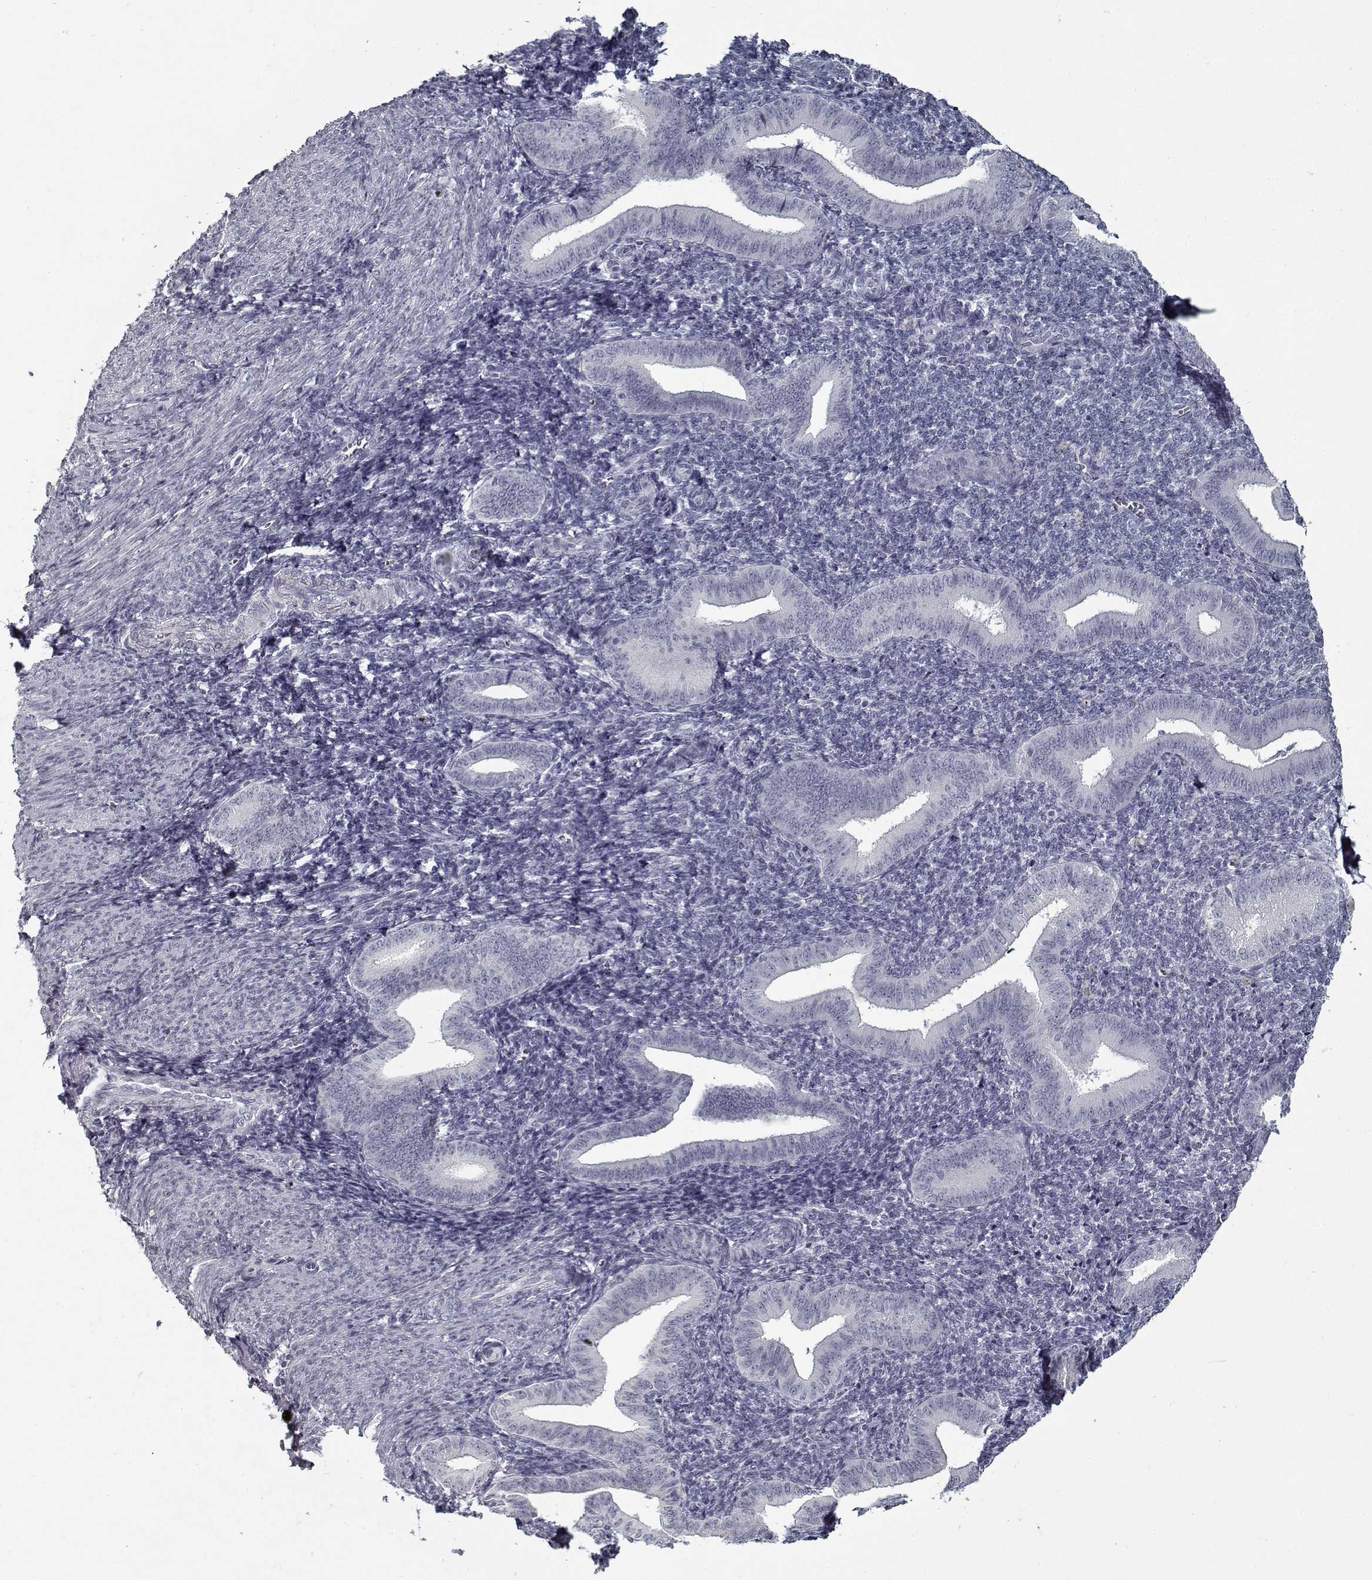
{"staining": {"intensity": "negative", "quantity": "none", "location": "none"}, "tissue": "endometrium", "cell_type": "Cells in endometrial stroma", "image_type": "normal", "snomed": [{"axis": "morphology", "description": "Normal tissue, NOS"}, {"axis": "topography", "description": "Endometrium"}], "caption": "High power microscopy histopathology image of an immunohistochemistry histopathology image of normal endometrium, revealing no significant expression in cells in endometrial stroma. The staining is performed using DAB (3,3'-diaminobenzidine) brown chromogen with nuclei counter-stained in using hematoxylin.", "gene": "GAD2", "patient": {"sex": "female", "age": 25}}